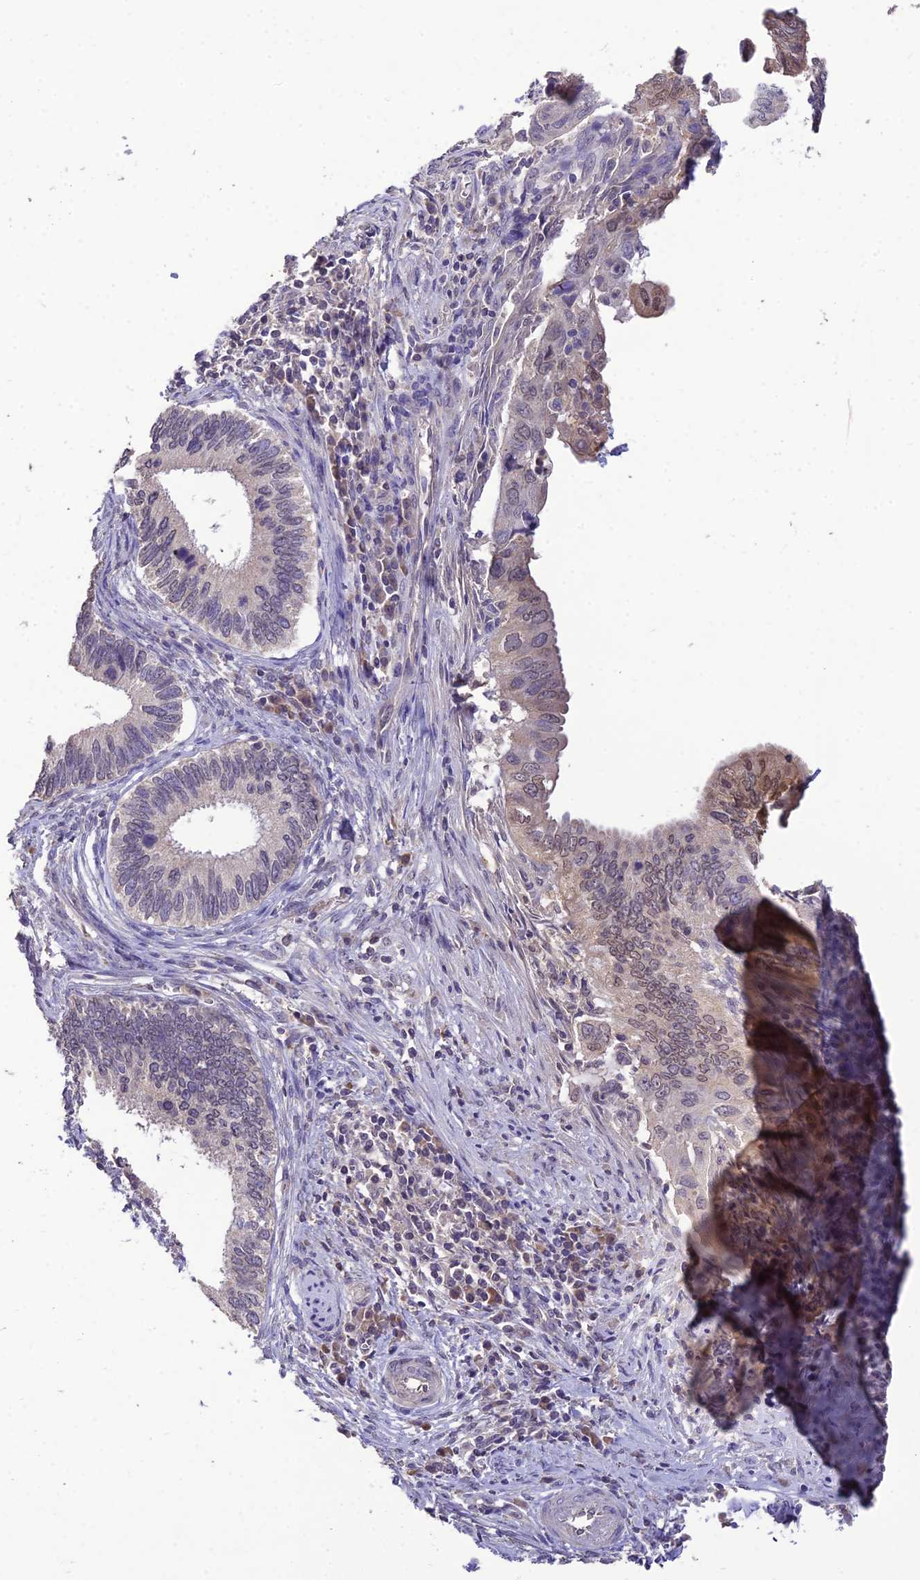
{"staining": {"intensity": "weak", "quantity": "<25%", "location": "nuclear"}, "tissue": "cervical cancer", "cell_type": "Tumor cells", "image_type": "cancer", "snomed": [{"axis": "morphology", "description": "Adenocarcinoma, NOS"}, {"axis": "topography", "description": "Cervix"}], "caption": "Human adenocarcinoma (cervical) stained for a protein using immunohistochemistry displays no expression in tumor cells.", "gene": "PGK1", "patient": {"sex": "female", "age": 42}}